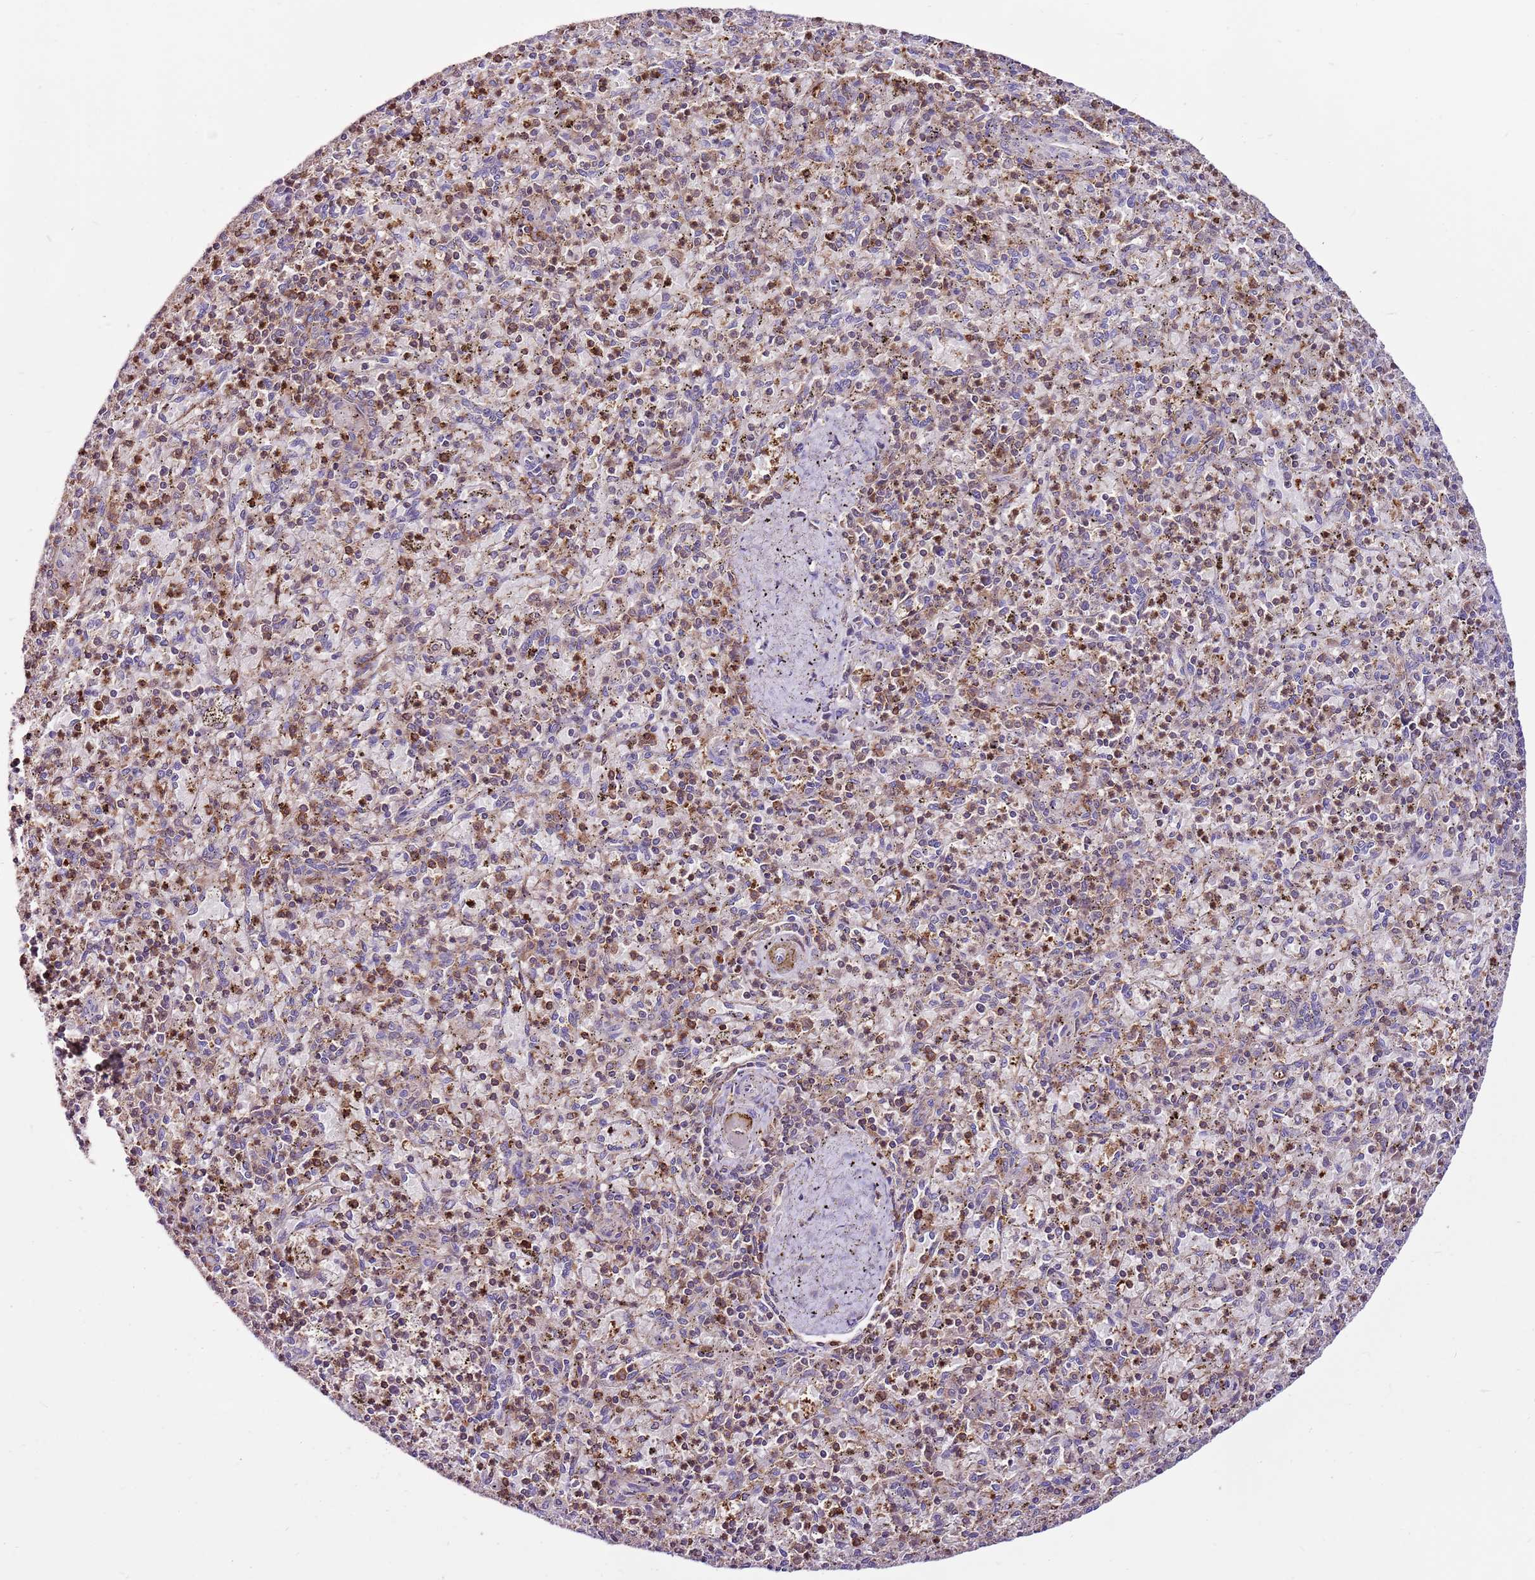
{"staining": {"intensity": "moderate", "quantity": "25%-75%", "location": "cytoplasmic/membranous"}, "tissue": "spleen", "cell_type": "Cells in red pulp", "image_type": "normal", "snomed": [{"axis": "morphology", "description": "Normal tissue, NOS"}, {"axis": "topography", "description": "Spleen"}], "caption": "This histopathology image displays immunohistochemistry (IHC) staining of unremarkable human spleen, with medium moderate cytoplasmic/membranous expression in about 25%-75% of cells in red pulp.", "gene": "ZSWIM1", "patient": {"sex": "male", "age": 72}}